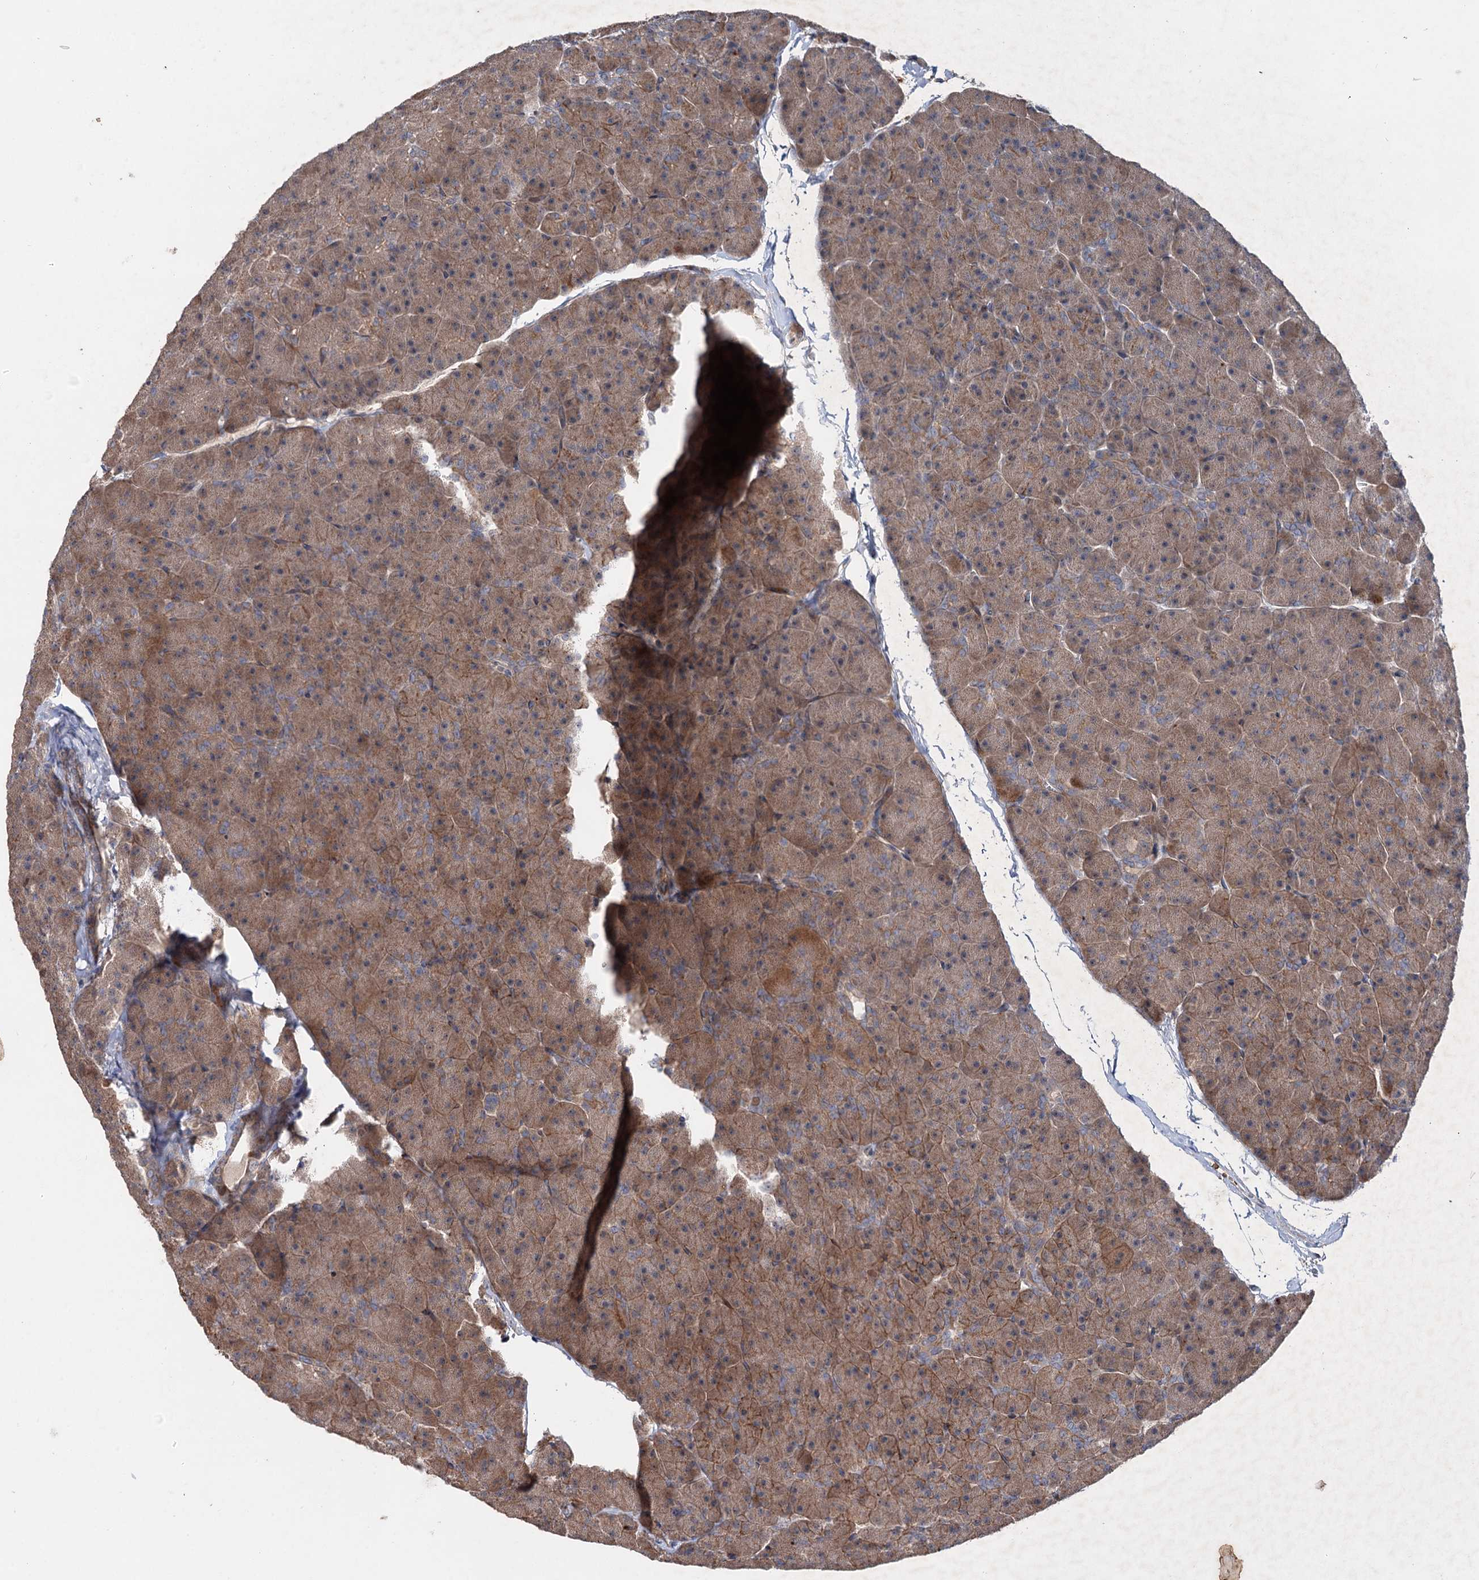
{"staining": {"intensity": "moderate", "quantity": ">75%", "location": "cytoplasmic/membranous,nuclear"}, "tissue": "pancreas", "cell_type": "Exocrine glandular cells", "image_type": "normal", "snomed": [{"axis": "morphology", "description": "Normal tissue, NOS"}, {"axis": "topography", "description": "Pancreas"}], "caption": "A brown stain shows moderate cytoplasmic/membranous,nuclear positivity of a protein in exocrine glandular cells of normal pancreas. (brown staining indicates protein expression, while blue staining denotes nuclei).", "gene": "PTDSS2", "patient": {"sex": "male", "age": 36}}